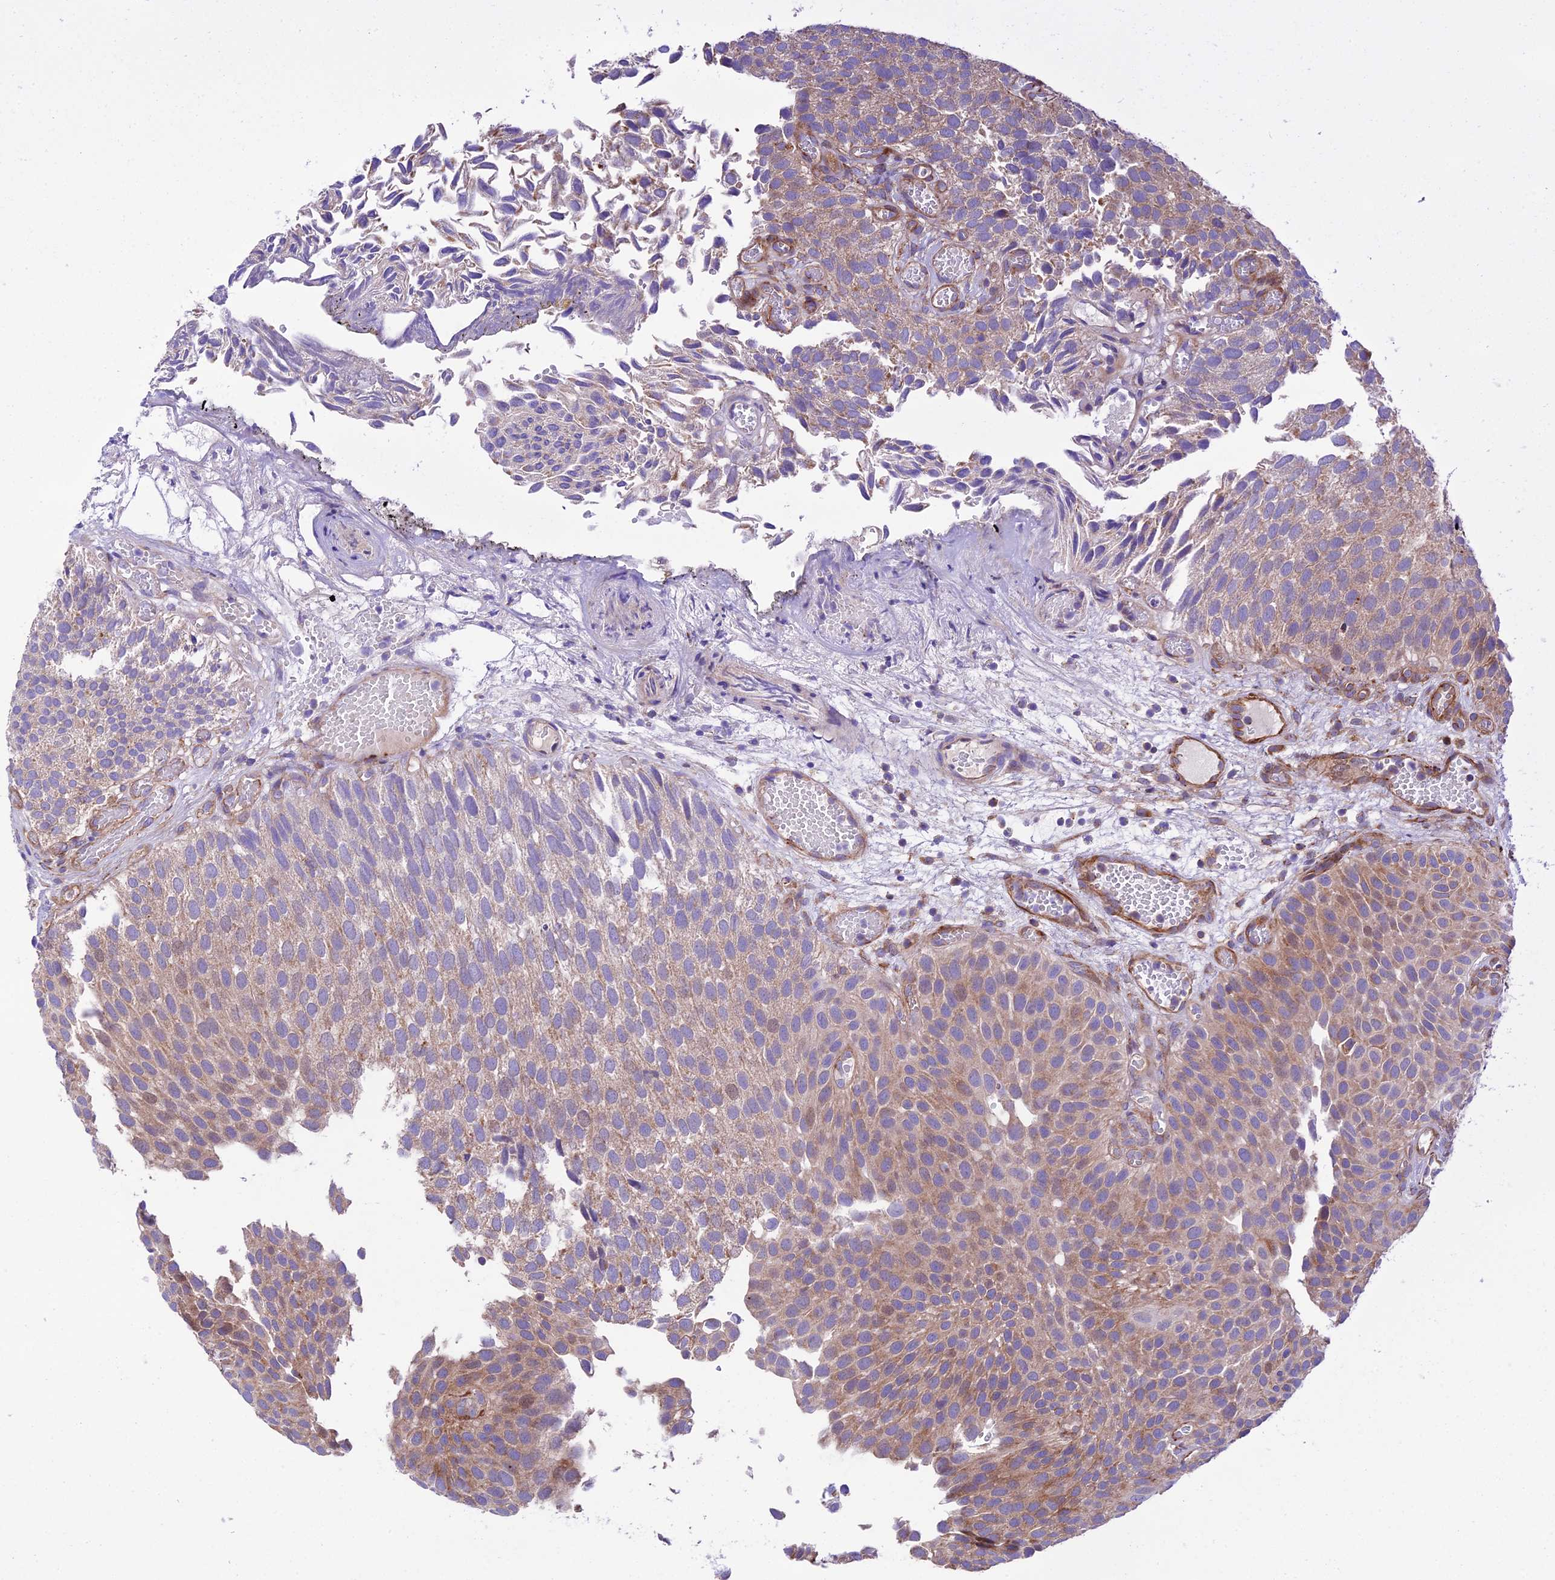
{"staining": {"intensity": "moderate", "quantity": "25%-75%", "location": "cytoplasmic/membranous"}, "tissue": "urothelial cancer", "cell_type": "Tumor cells", "image_type": "cancer", "snomed": [{"axis": "morphology", "description": "Urothelial carcinoma, Low grade"}, {"axis": "topography", "description": "Urinary bladder"}], "caption": "An IHC image of tumor tissue is shown. Protein staining in brown shows moderate cytoplasmic/membranous positivity in low-grade urothelial carcinoma within tumor cells.", "gene": "VPS13C", "patient": {"sex": "male", "age": 89}}